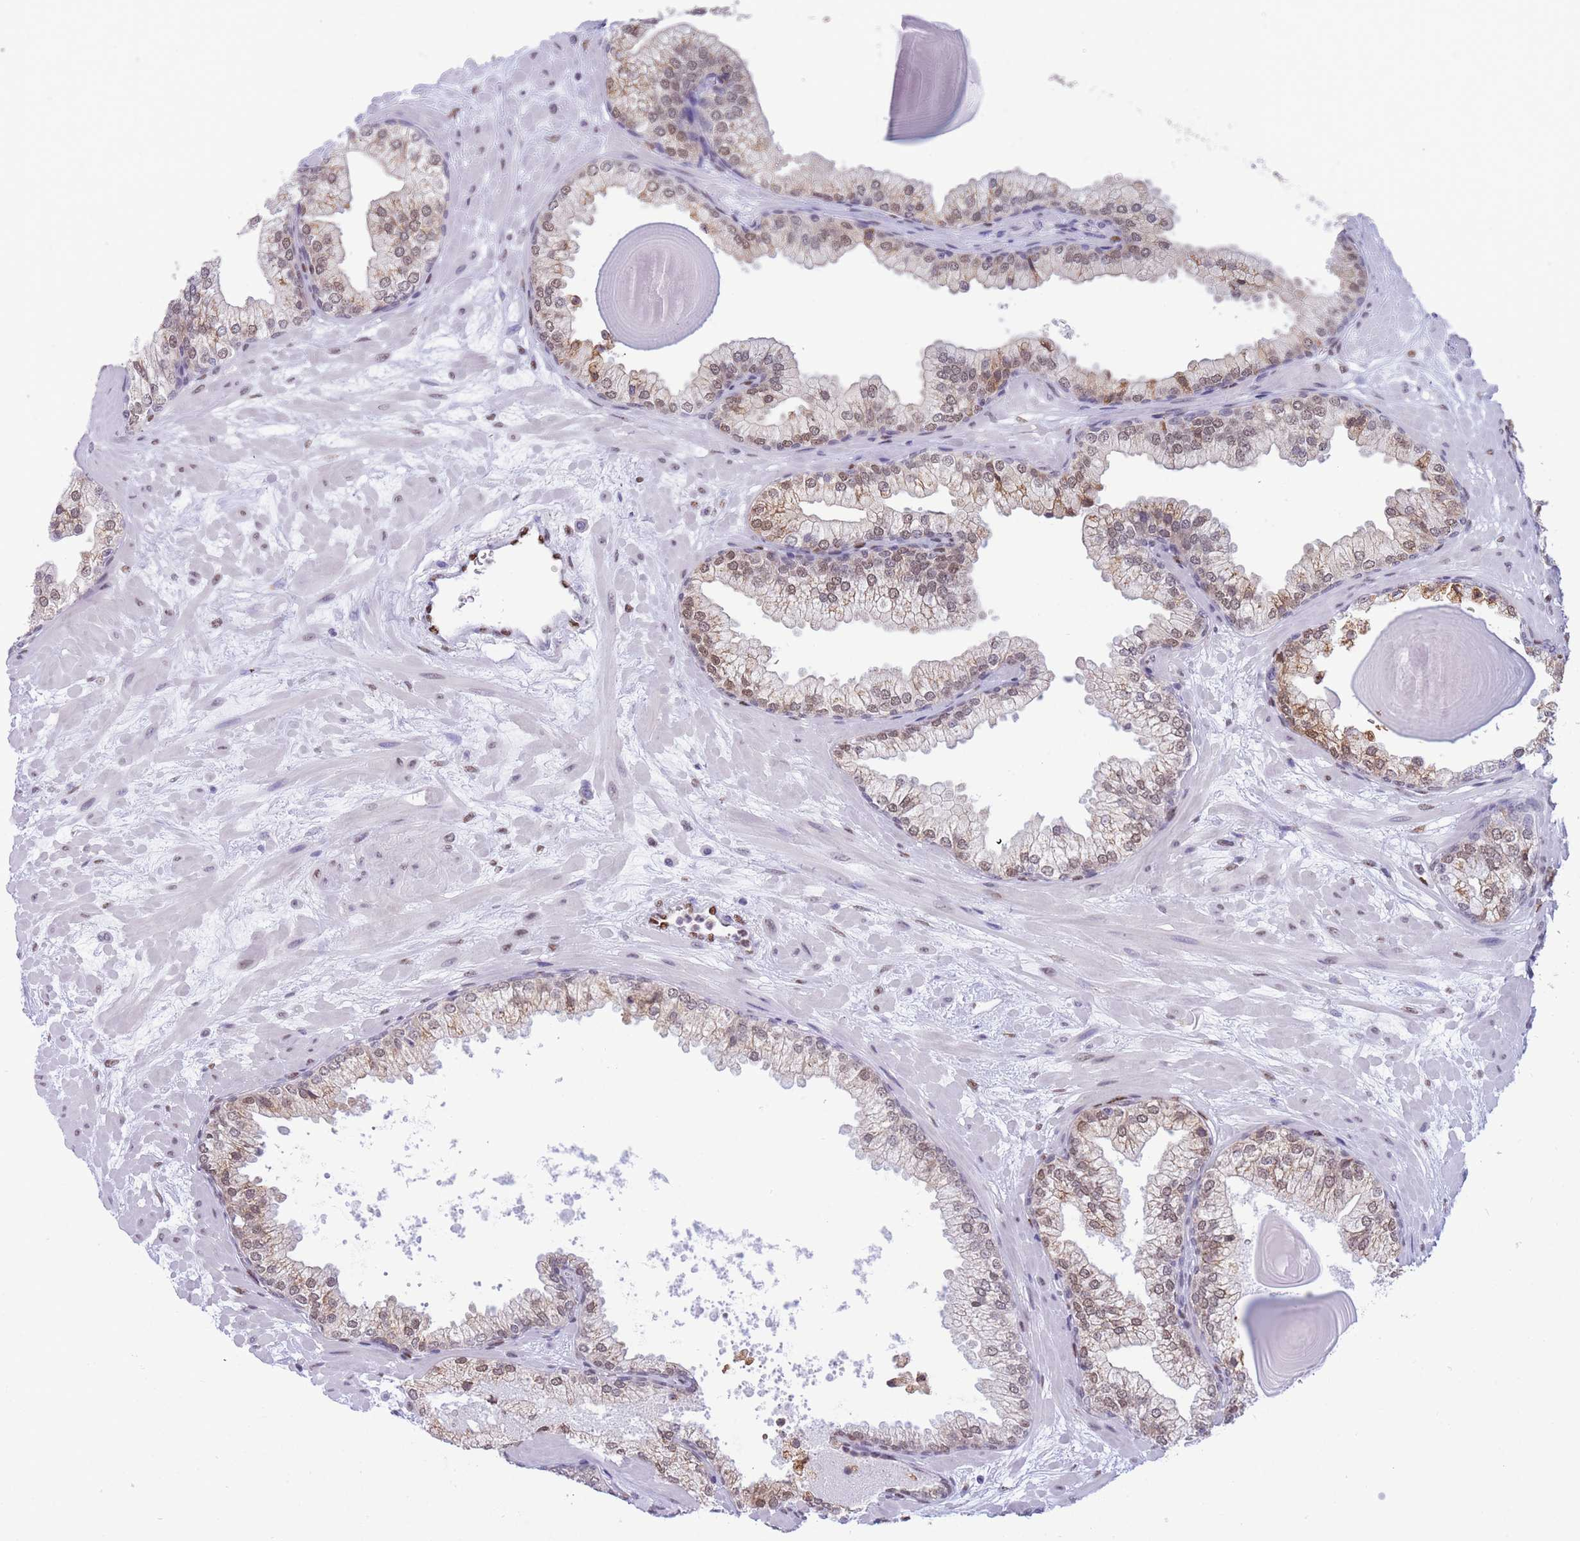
{"staining": {"intensity": "moderate", "quantity": ">75%", "location": "cytoplasmic/membranous,nuclear"}, "tissue": "prostate", "cell_type": "Glandular cells", "image_type": "normal", "snomed": [{"axis": "morphology", "description": "Normal tissue, NOS"}, {"axis": "topography", "description": "Prostate"}], "caption": "Prostate was stained to show a protein in brown. There is medium levels of moderate cytoplasmic/membranous,nuclear staining in about >75% of glandular cells.", "gene": "FAM153A", "patient": {"sex": "male", "age": 61}}